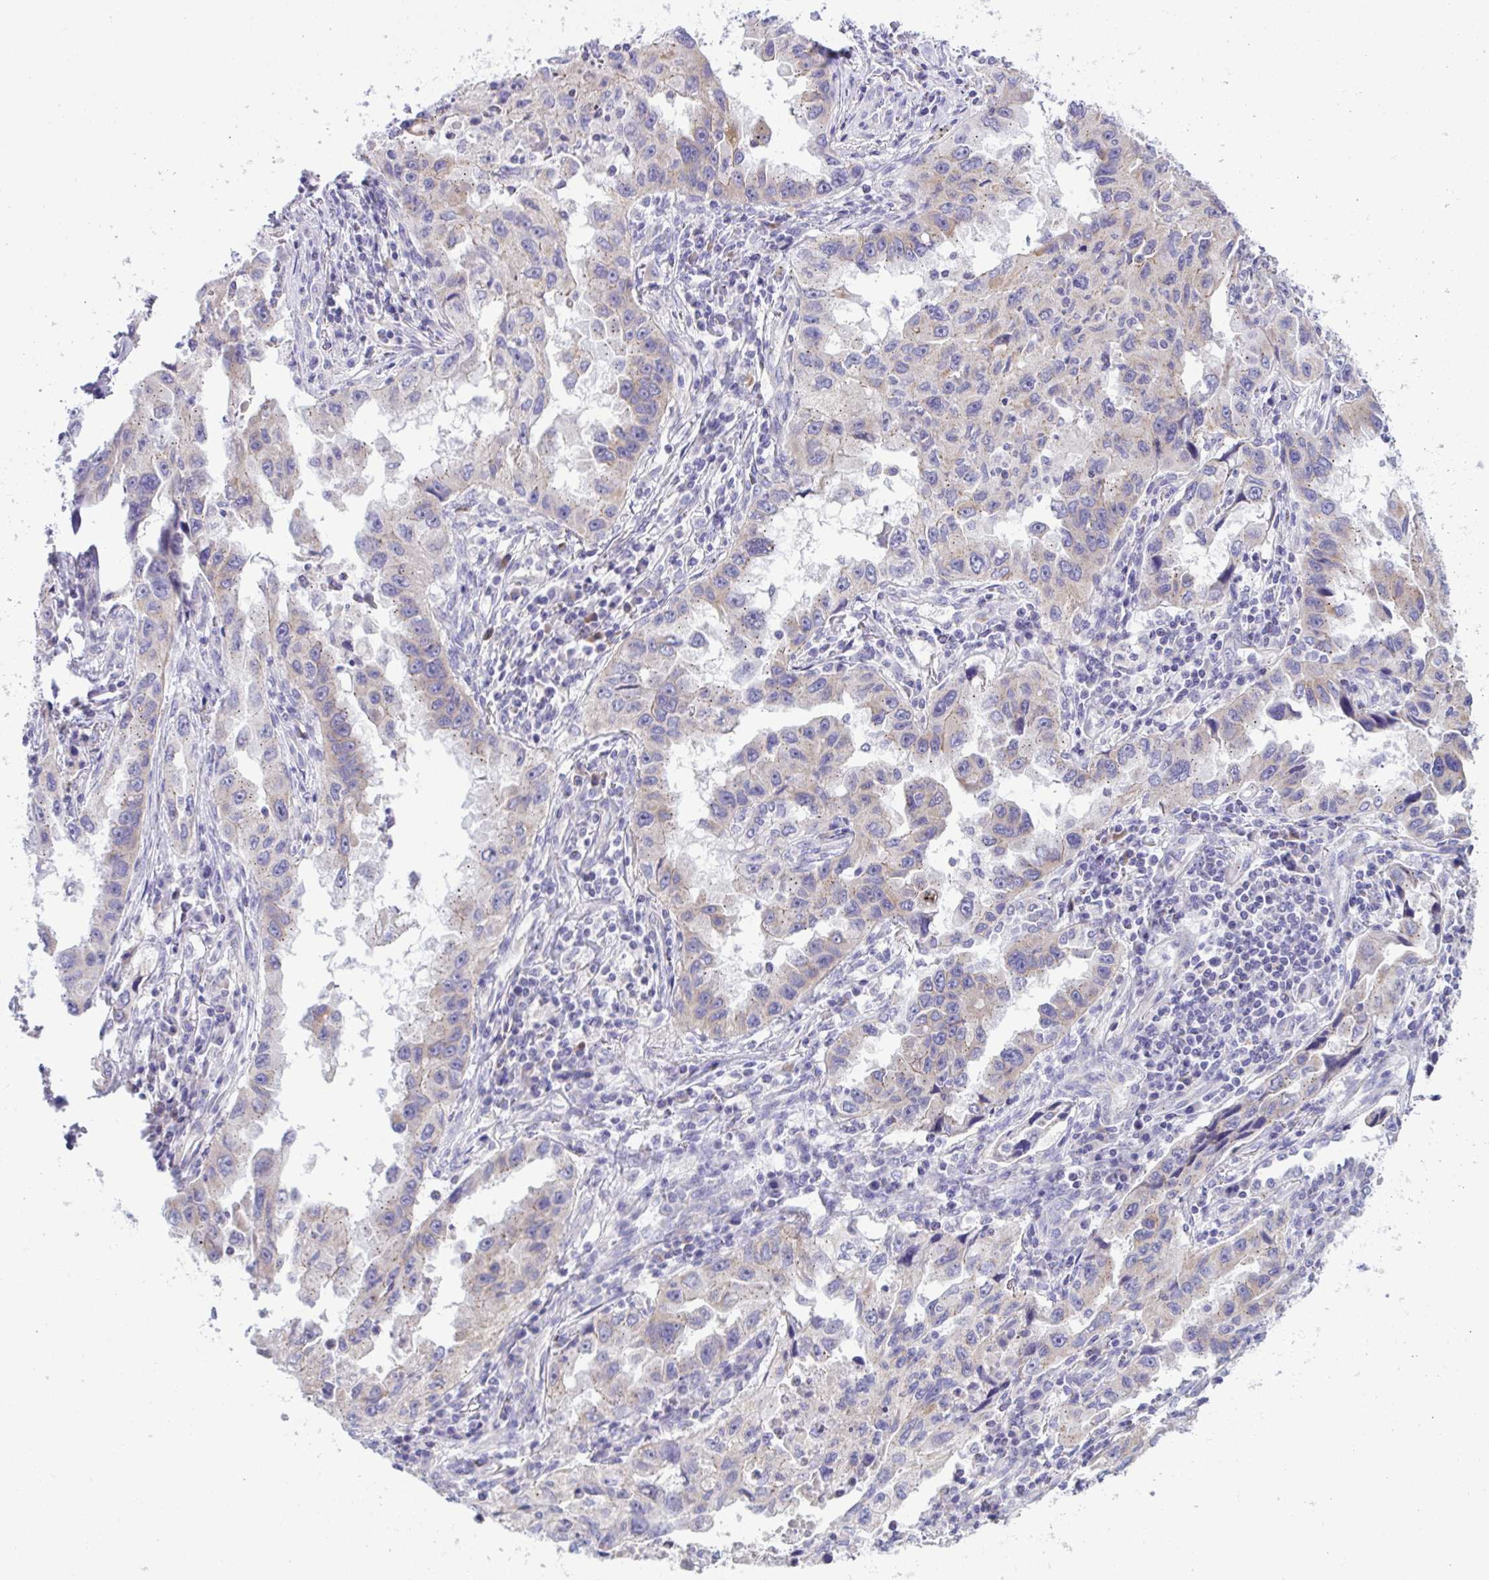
{"staining": {"intensity": "weak", "quantity": "<25%", "location": "cytoplasmic/membranous"}, "tissue": "lung cancer", "cell_type": "Tumor cells", "image_type": "cancer", "snomed": [{"axis": "morphology", "description": "Adenocarcinoma, NOS"}, {"axis": "topography", "description": "Lung"}], "caption": "Image shows no significant protein positivity in tumor cells of lung cancer. (DAB (3,3'-diaminobenzidine) immunohistochemistry, high magnification).", "gene": "PLA2G12B", "patient": {"sex": "female", "age": 73}}